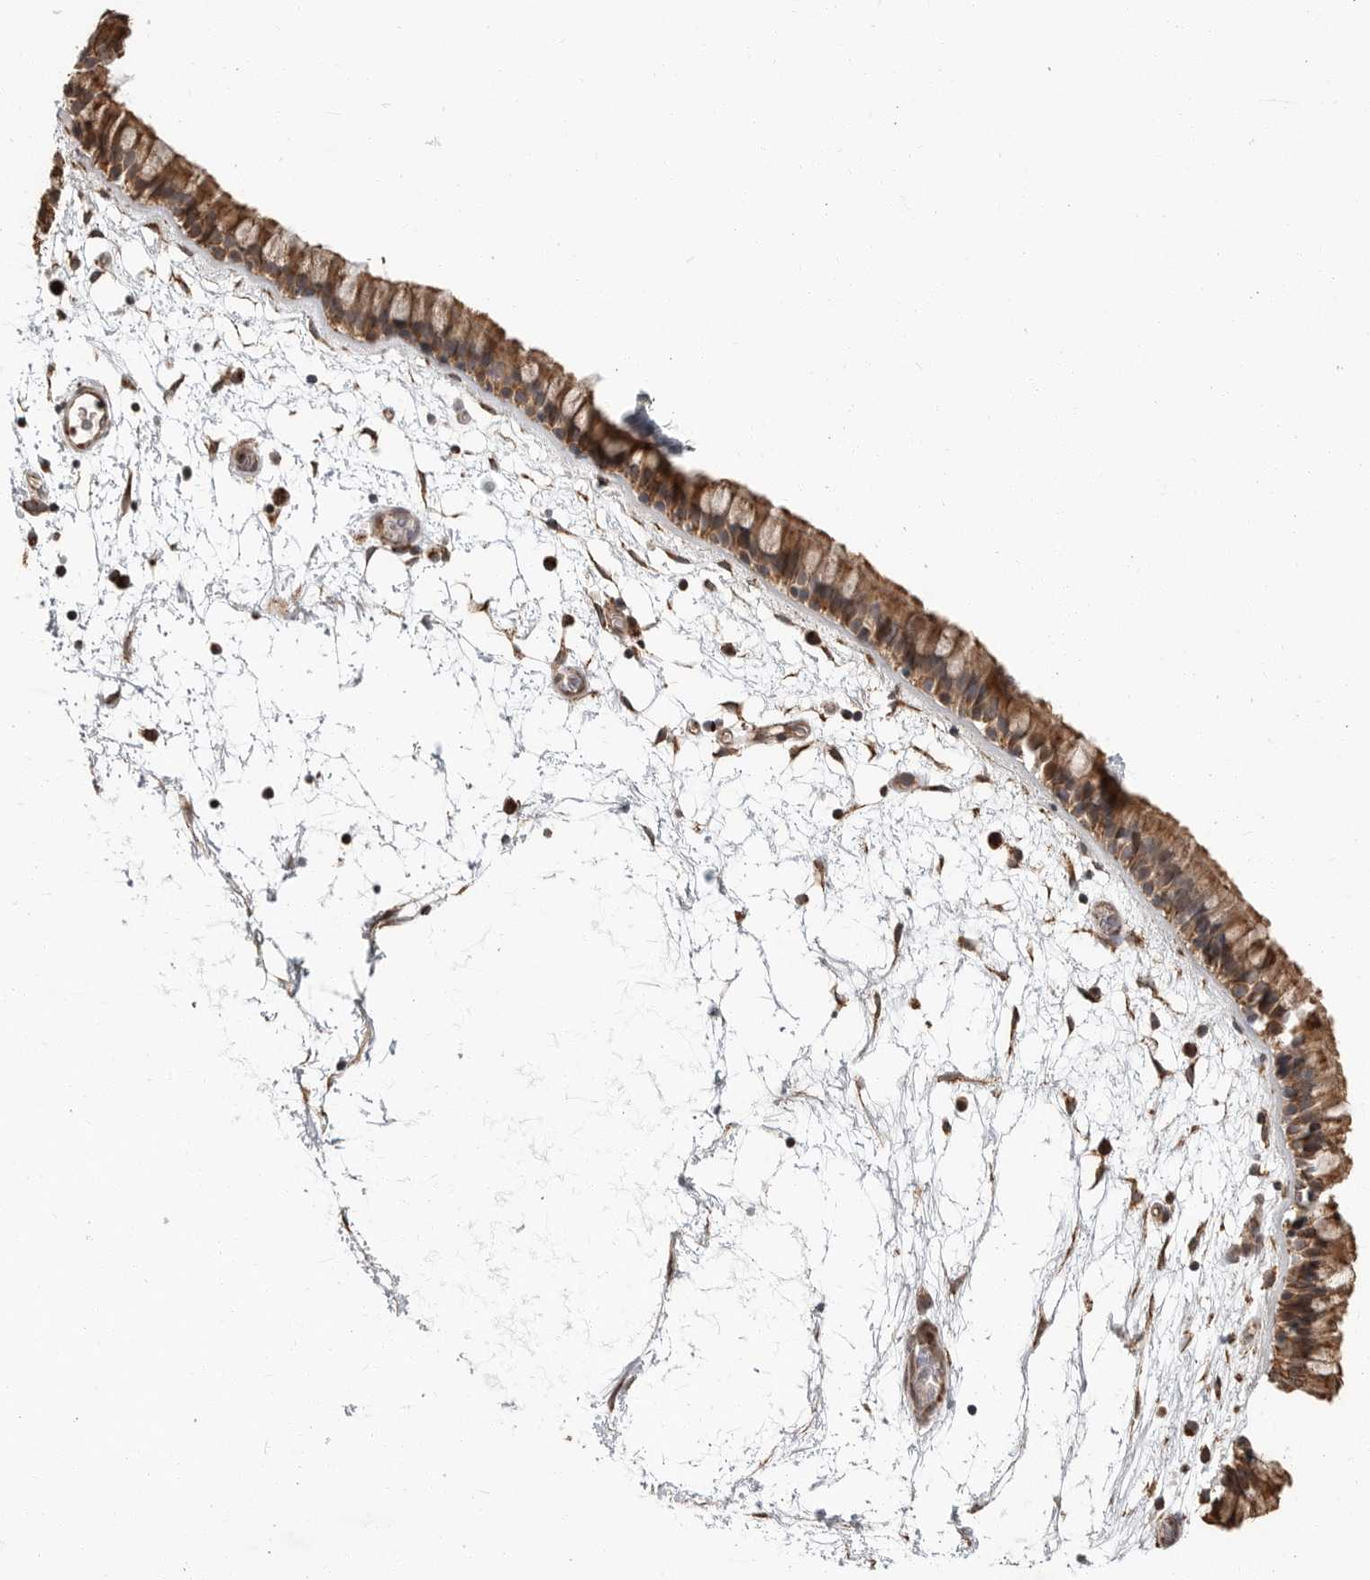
{"staining": {"intensity": "strong", "quantity": ">75%", "location": "cytoplasmic/membranous"}, "tissue": "nasopharynx", "cell_type": "Respiratory epithelial cells", "image_type": "normal", "snomed": [{"axis": "morphology", "description": "Normal tissue, NOS"}, {"axis": "morphology", "description": "Inflammation, NOS"}, {"axis": "topography", "description": "Nasopharynx"}], "caption": "Respiratory epithelial cells show high levels of strong cytoplasmic/membranous positivity in approximately >75% of cells in normal human nasopharynx.", "gene": "GCNT2", "patient": {"sex": "male", "age": 48}}